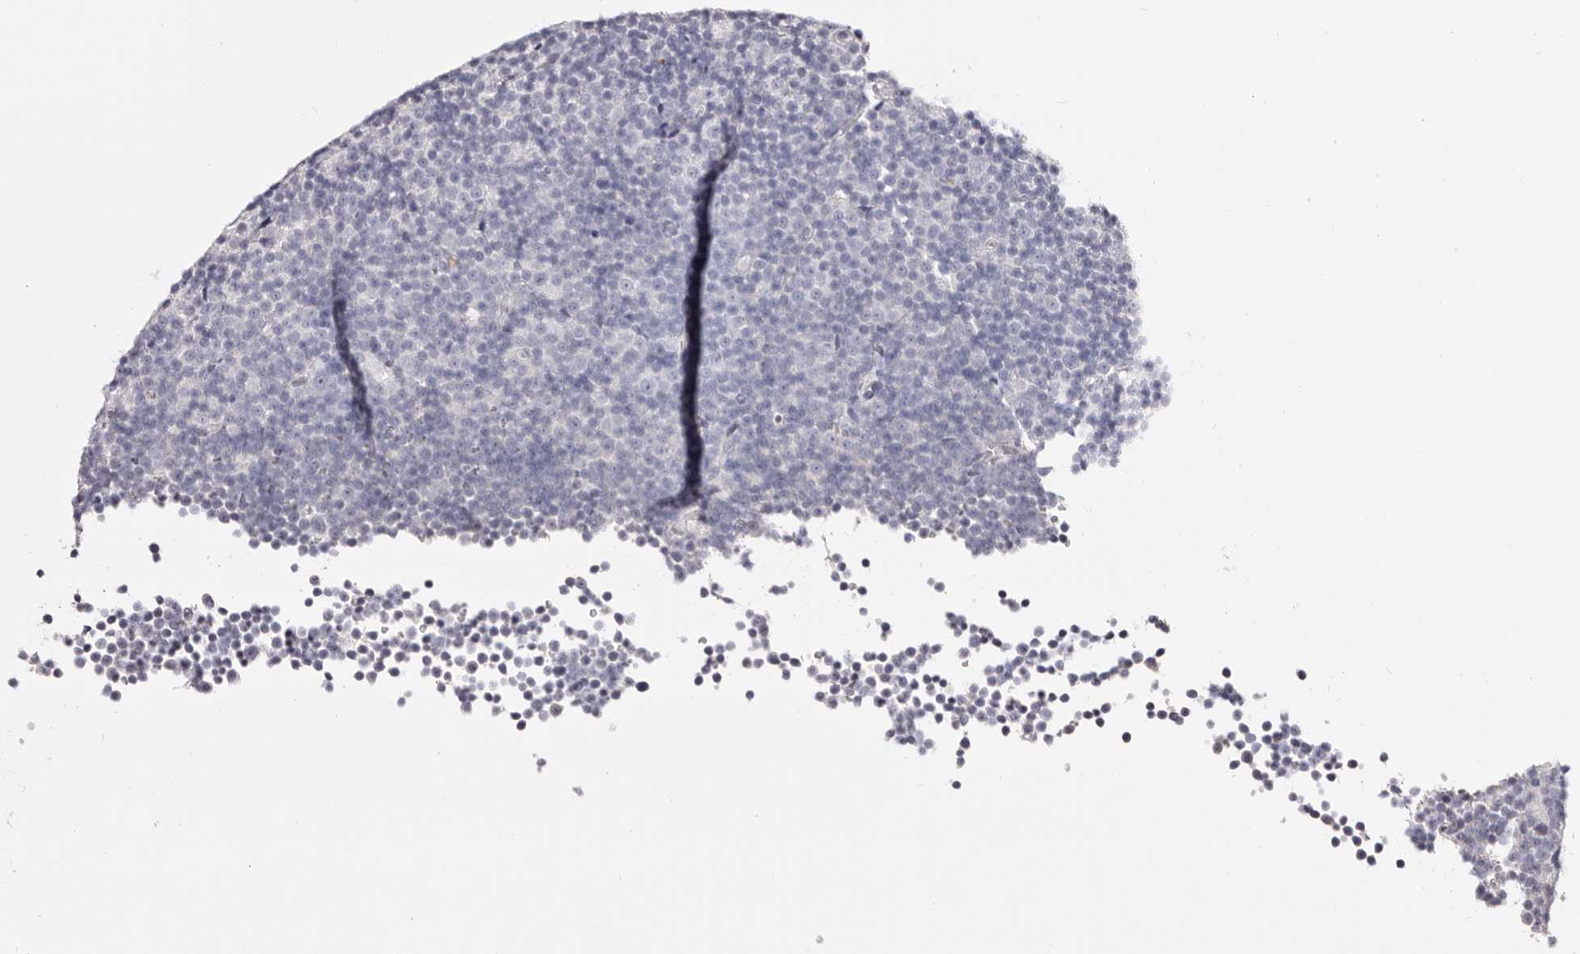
{"staining": {"intensity": "negative", "quantity": "none", "location": "none"}, "tissue": "lymphoma", "cell_type": "Tumor cells", "image_type": "cancer", "snomed": [{"axis": "morphology", "description": "Malignant lymphoma, non-Hodgkin's type, Low grade"}, {"axis": "topography", "description": "Lymph node"}], "caption": "Immunohistochemistry (IHC) image of neoplastic tissue: lymphoma stained with DAB shows no significant protein expression in tumor cells. (DAB immunohistochemistry (IHC), high magnification).", "gene": "AKNAD1", "patient": {"sex": "female", "age": 67}}